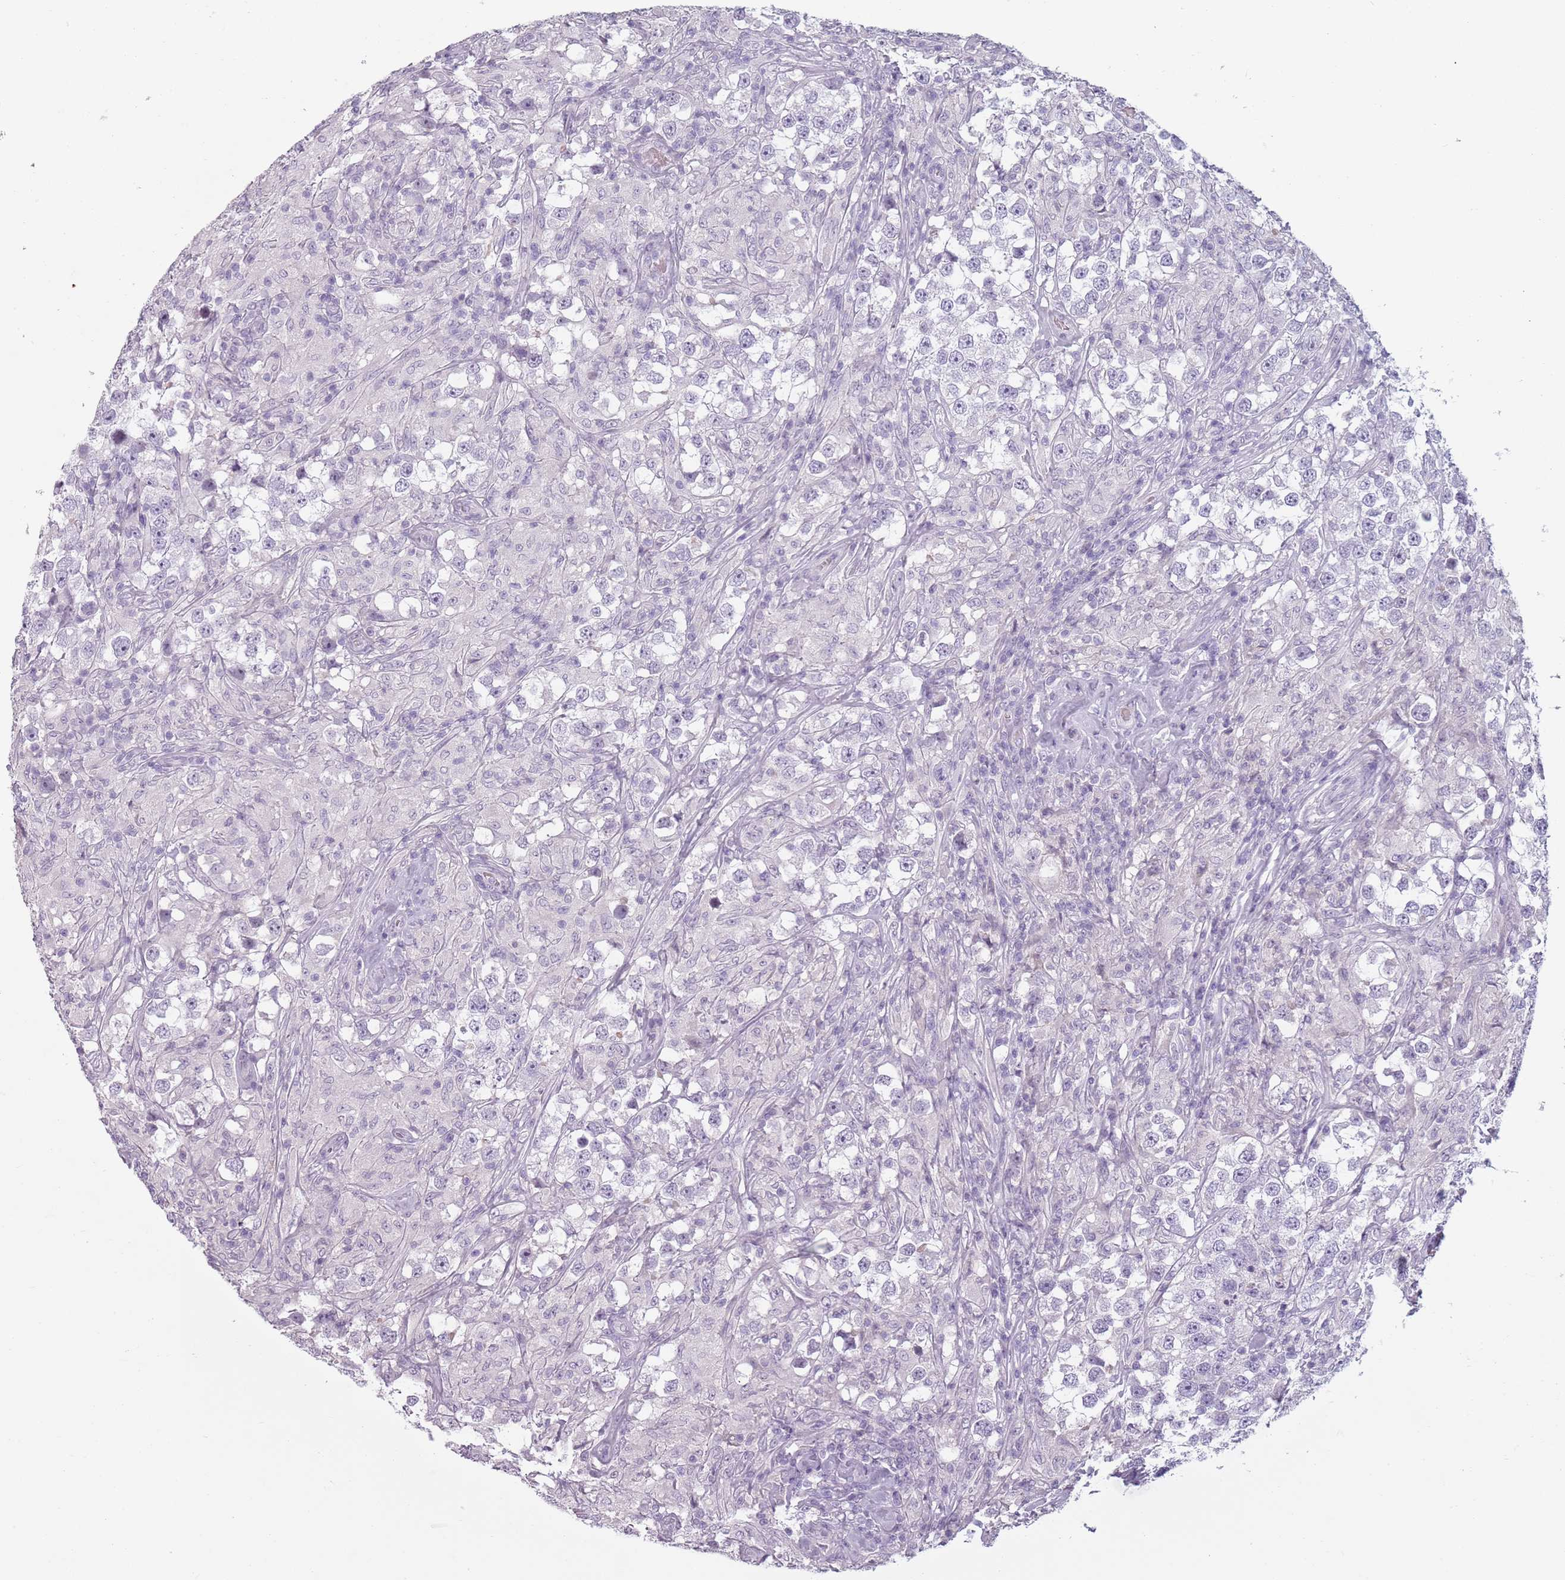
{"staining": {"intensity": "negative", "quantity": "none", "location": "none"}, "tissue": "testis cancer", "cell_type": "Tumor cells", "image_type": "cancer", "snomed": [{"axis": "morphology", "description": "Seminoma, NOS"}, {"axis": "topography", "description": "Testis"}], "caption": "Immunohistochemistry of human seminoma (testis) exhibits no positivity in tumor cells.", "gene": "PIEZO1", "patient": {"sex": "male", "age": 46}}